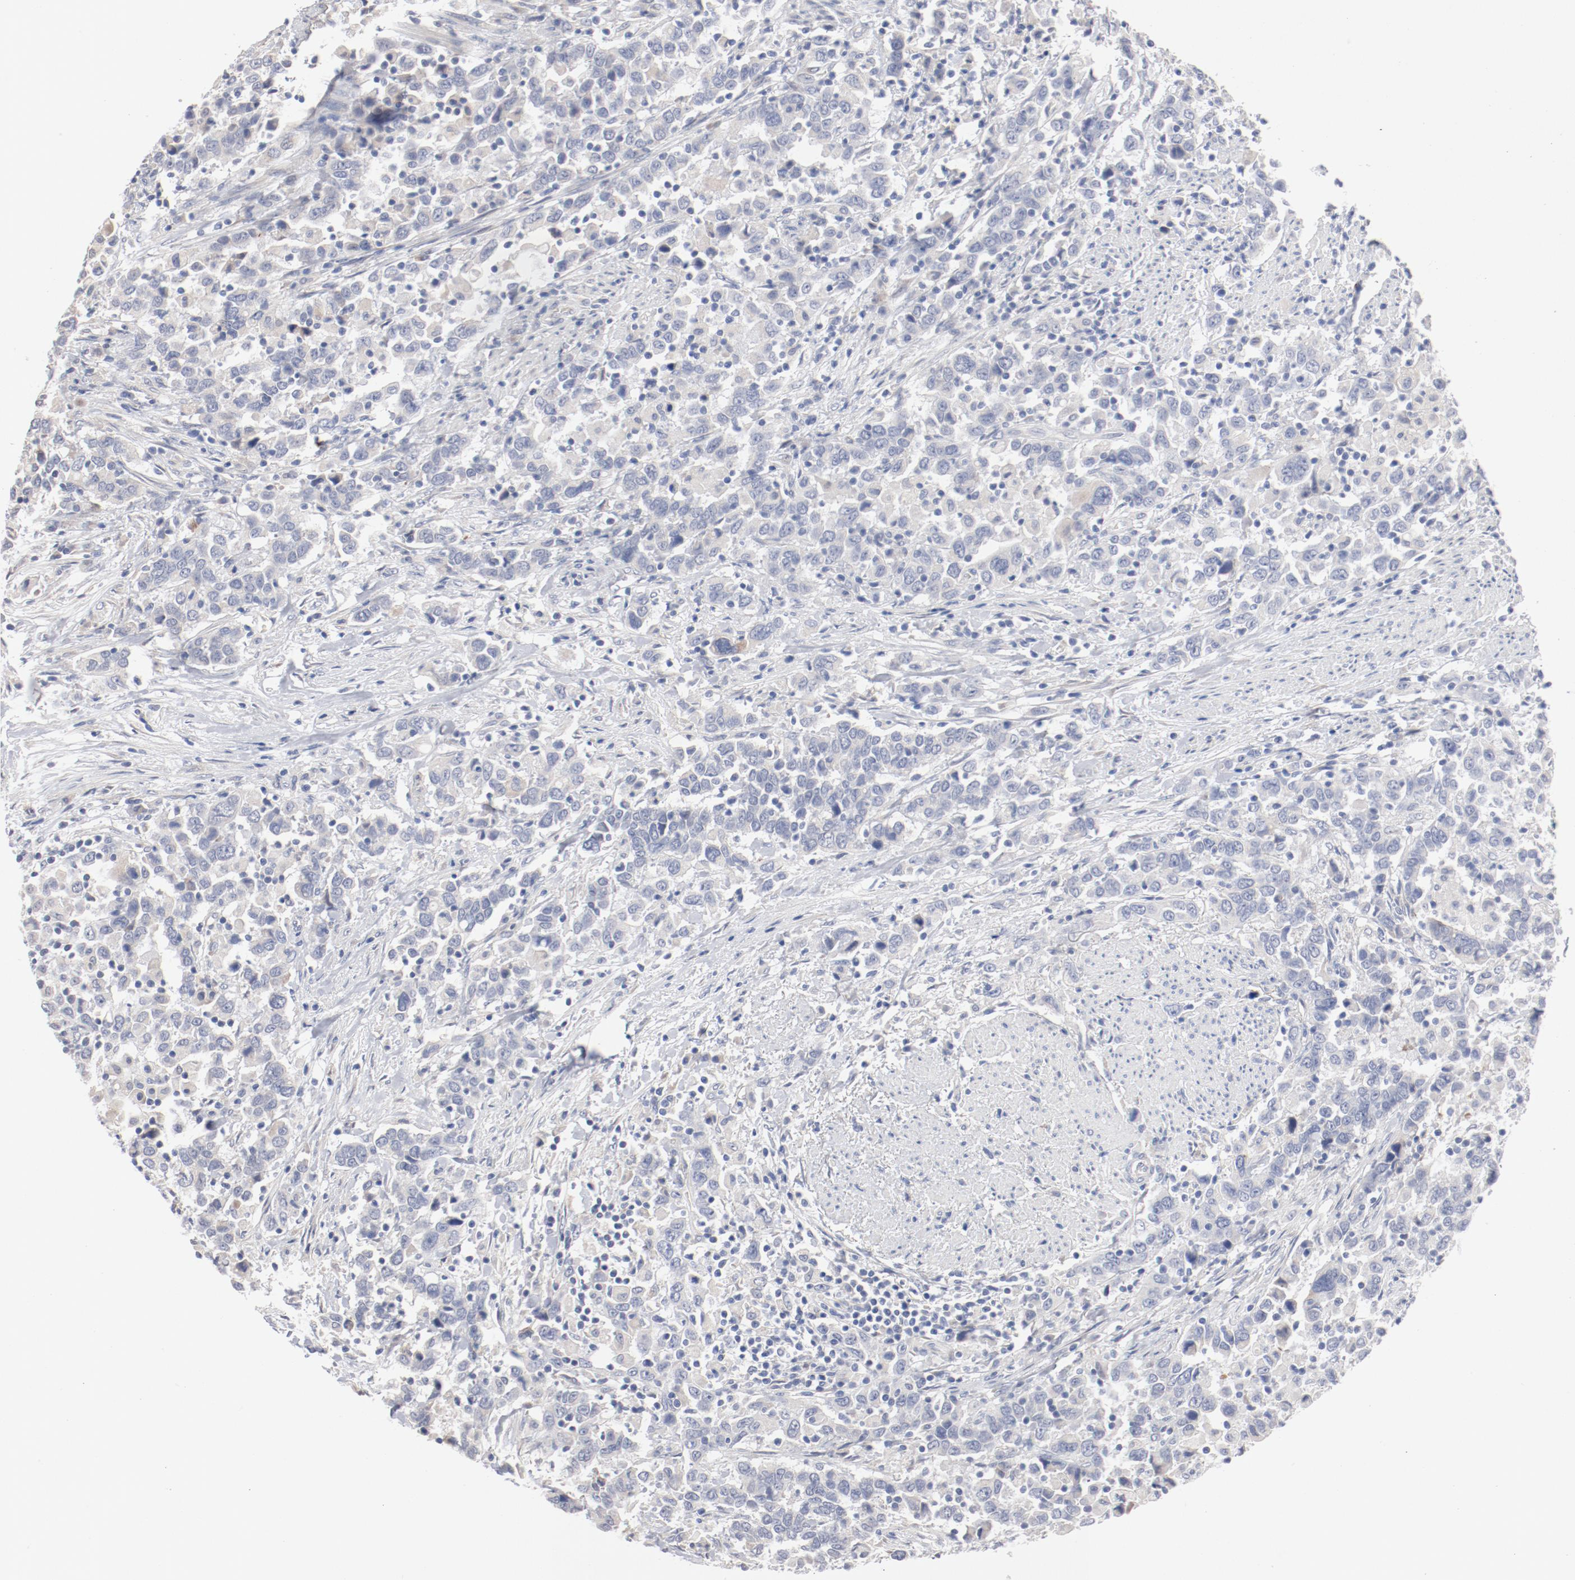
{"staining": {"intensity": "negative", "quantity": "none", "location": "none"}, "tissue": "urothelial cancer", "cell_type": "Tumor cells", "image_type": "cancer", "snomed": [{"axis": "morphology", "description": "Urothelial carcinoma, High grade"}, {"axis": "topography", "description": "Urinary bladder"}], "caption": "Protein analysis of urothelial carcinoma (high-grade) exhibits no significant staining in tumor cells.", "gene": "AK7", "patient": {"sex": "male", "age": 61}}